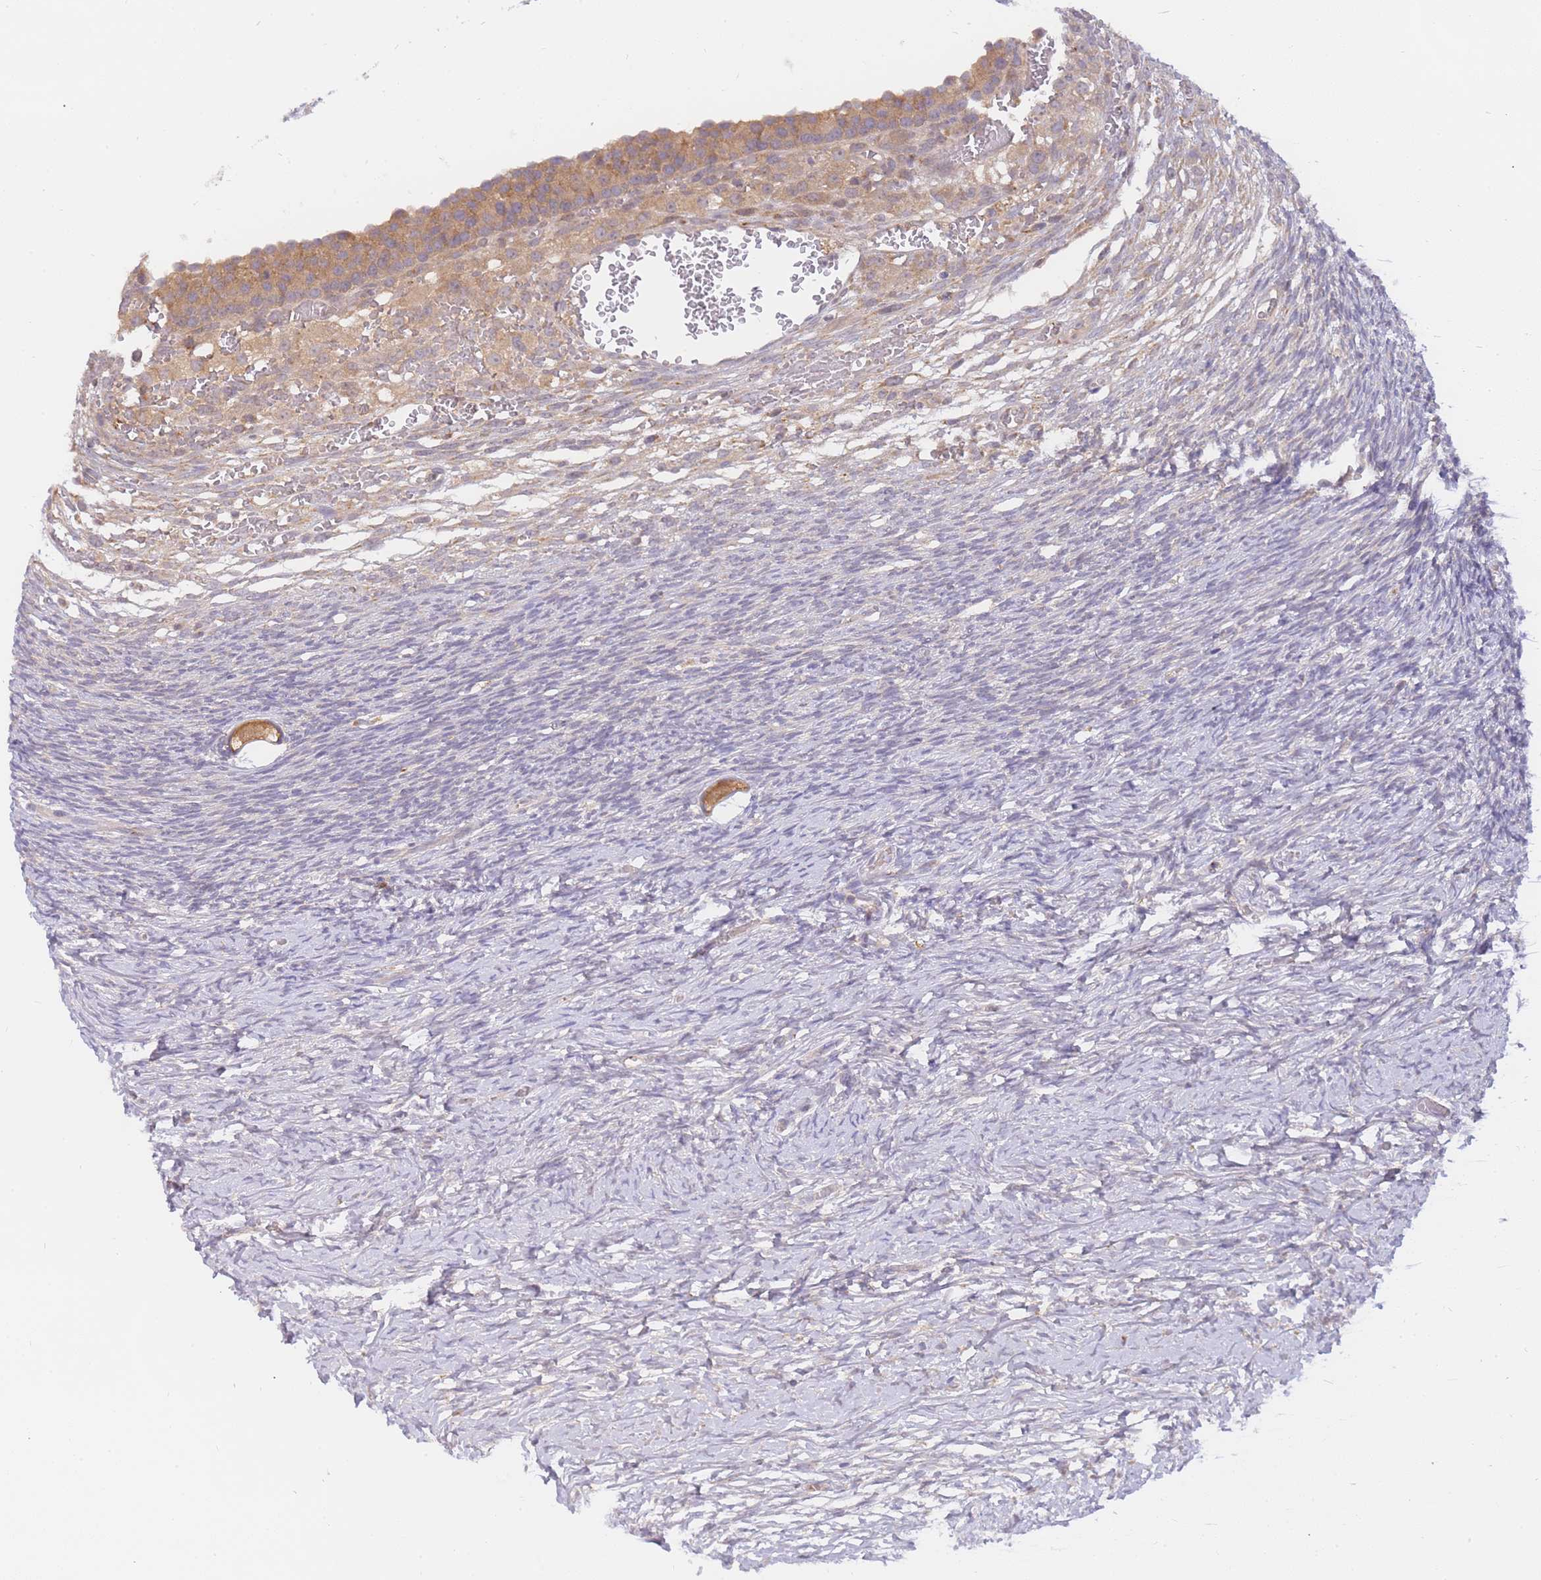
{"staining": {"intensity": "moderate", "quantity": ">75%", "location": "cytoplasmic/membranous"}, "tissue": "ovary", "cell_type": "Follicle cells", "image_type": "normal", "snomed": [{"axis": "morphology", "description": "Normal tissue, NOS"}, {"axis": "topography", "description": "Ovary"}], "caption": "DAB (3,3'-diaminobenzidine) immunohistochemical staining of unremarkable human ovary demonstrates moderate cytoplasmic/membranous protein staining in about >75% of follicle cells.", "gene": "ZNF577", "patient": {"sex": "female", "age": 39}}